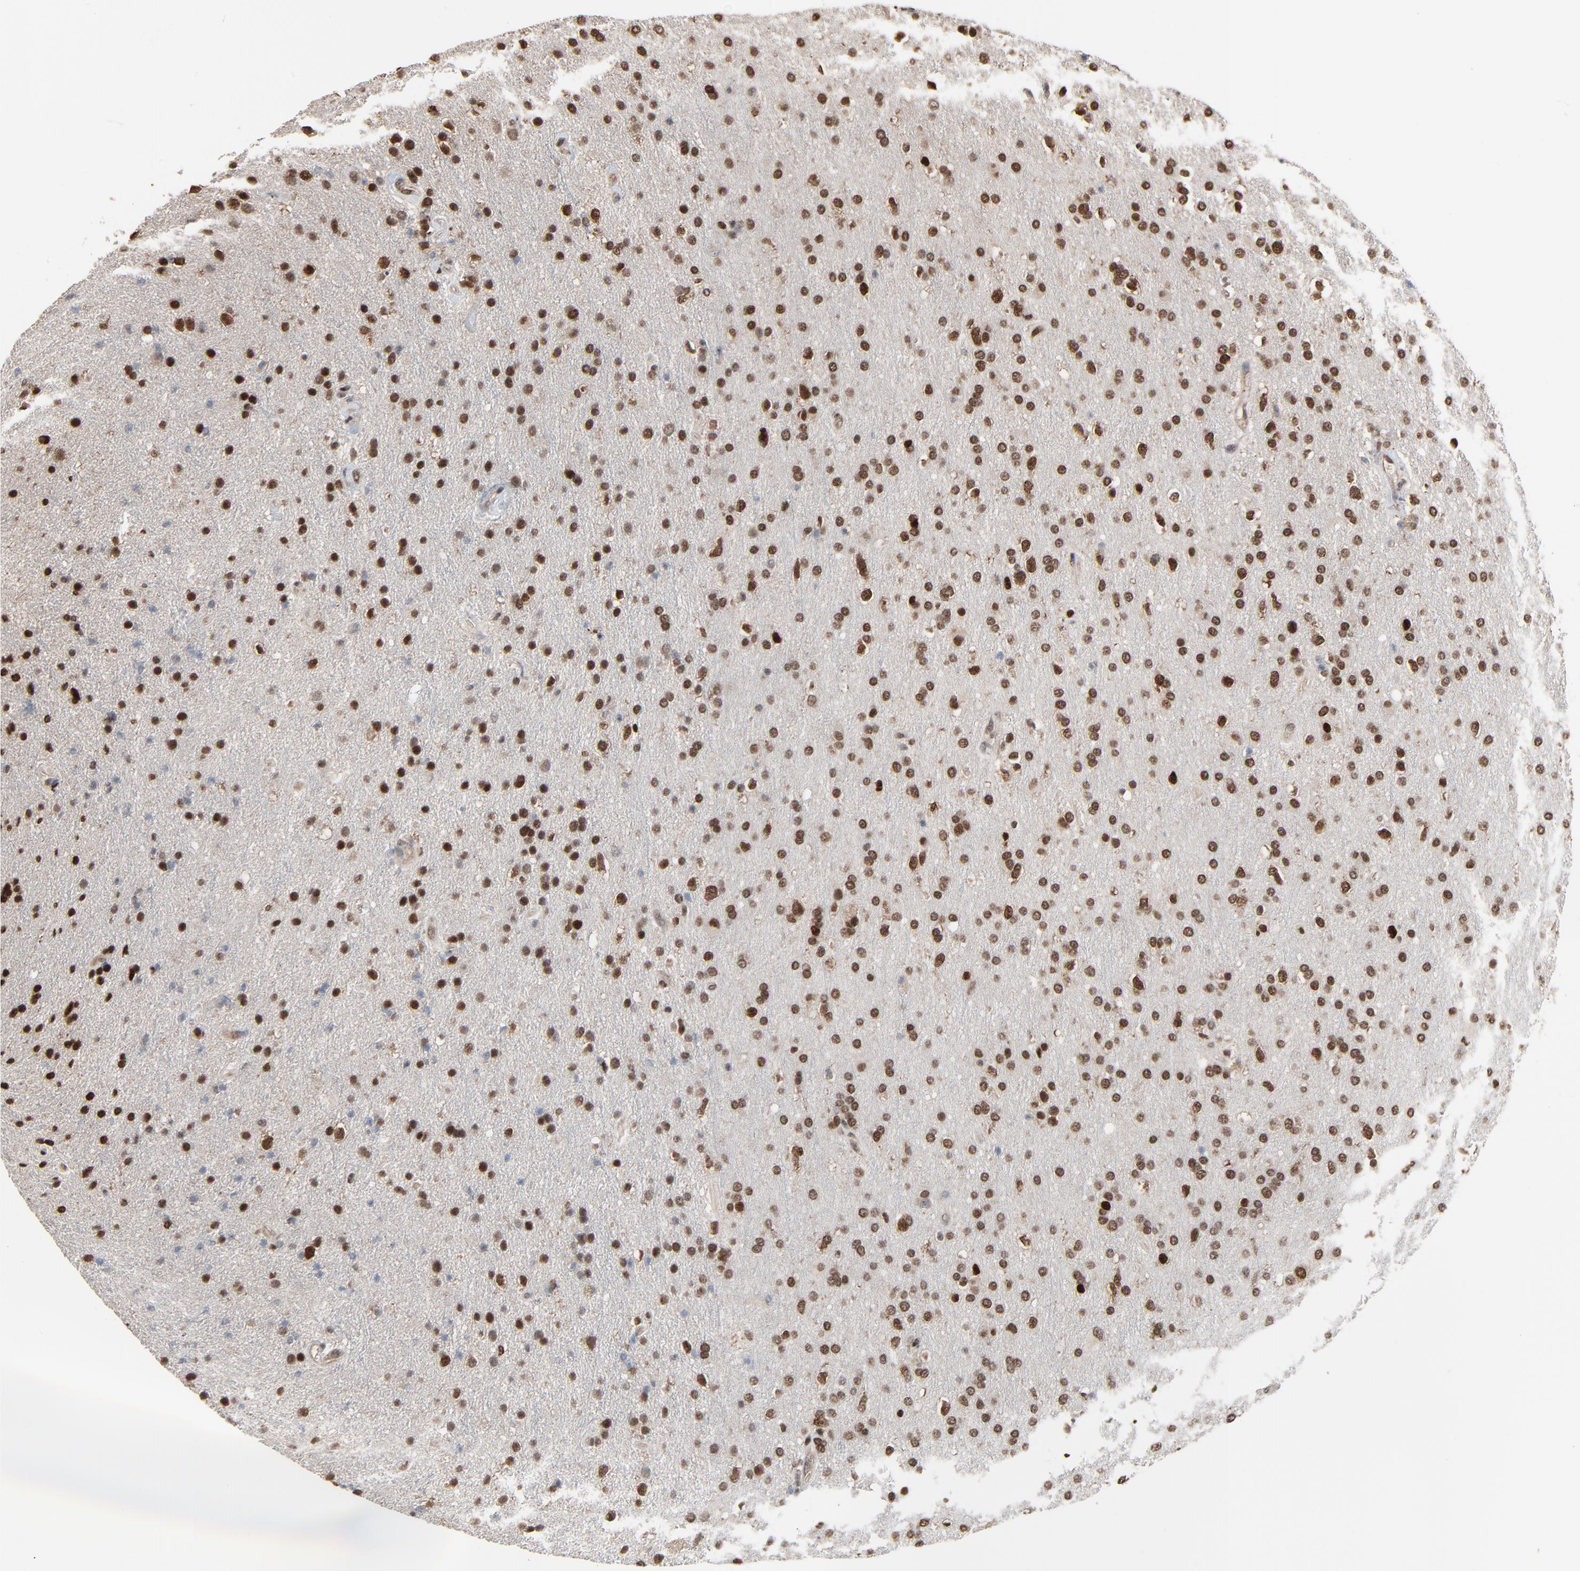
{"staining": {"intensity": "strong", "quantity": ">75%", "location": "cytoplasmic/membranous,nuclear"}, "tissue": "glioma", "cell_type": "Tumor cells", "image_type": "cancer", "snomed": [{"axis": "morphology", "description": "Glioma, malignant, High grade"}, {"axis": "topography", "description": "Brain"}], "caption": "The photomicrograph reveals staining of malignant high-grade glioma, revealing strong cytoplasmic/membranous and nuclear protein expression (brown color) within tumor cells. Ihc stains the protein of interest in brown and the nuclei are stained blue.", "gene": "MEIS2", "patient": {"sex": "male", "age": 33}}